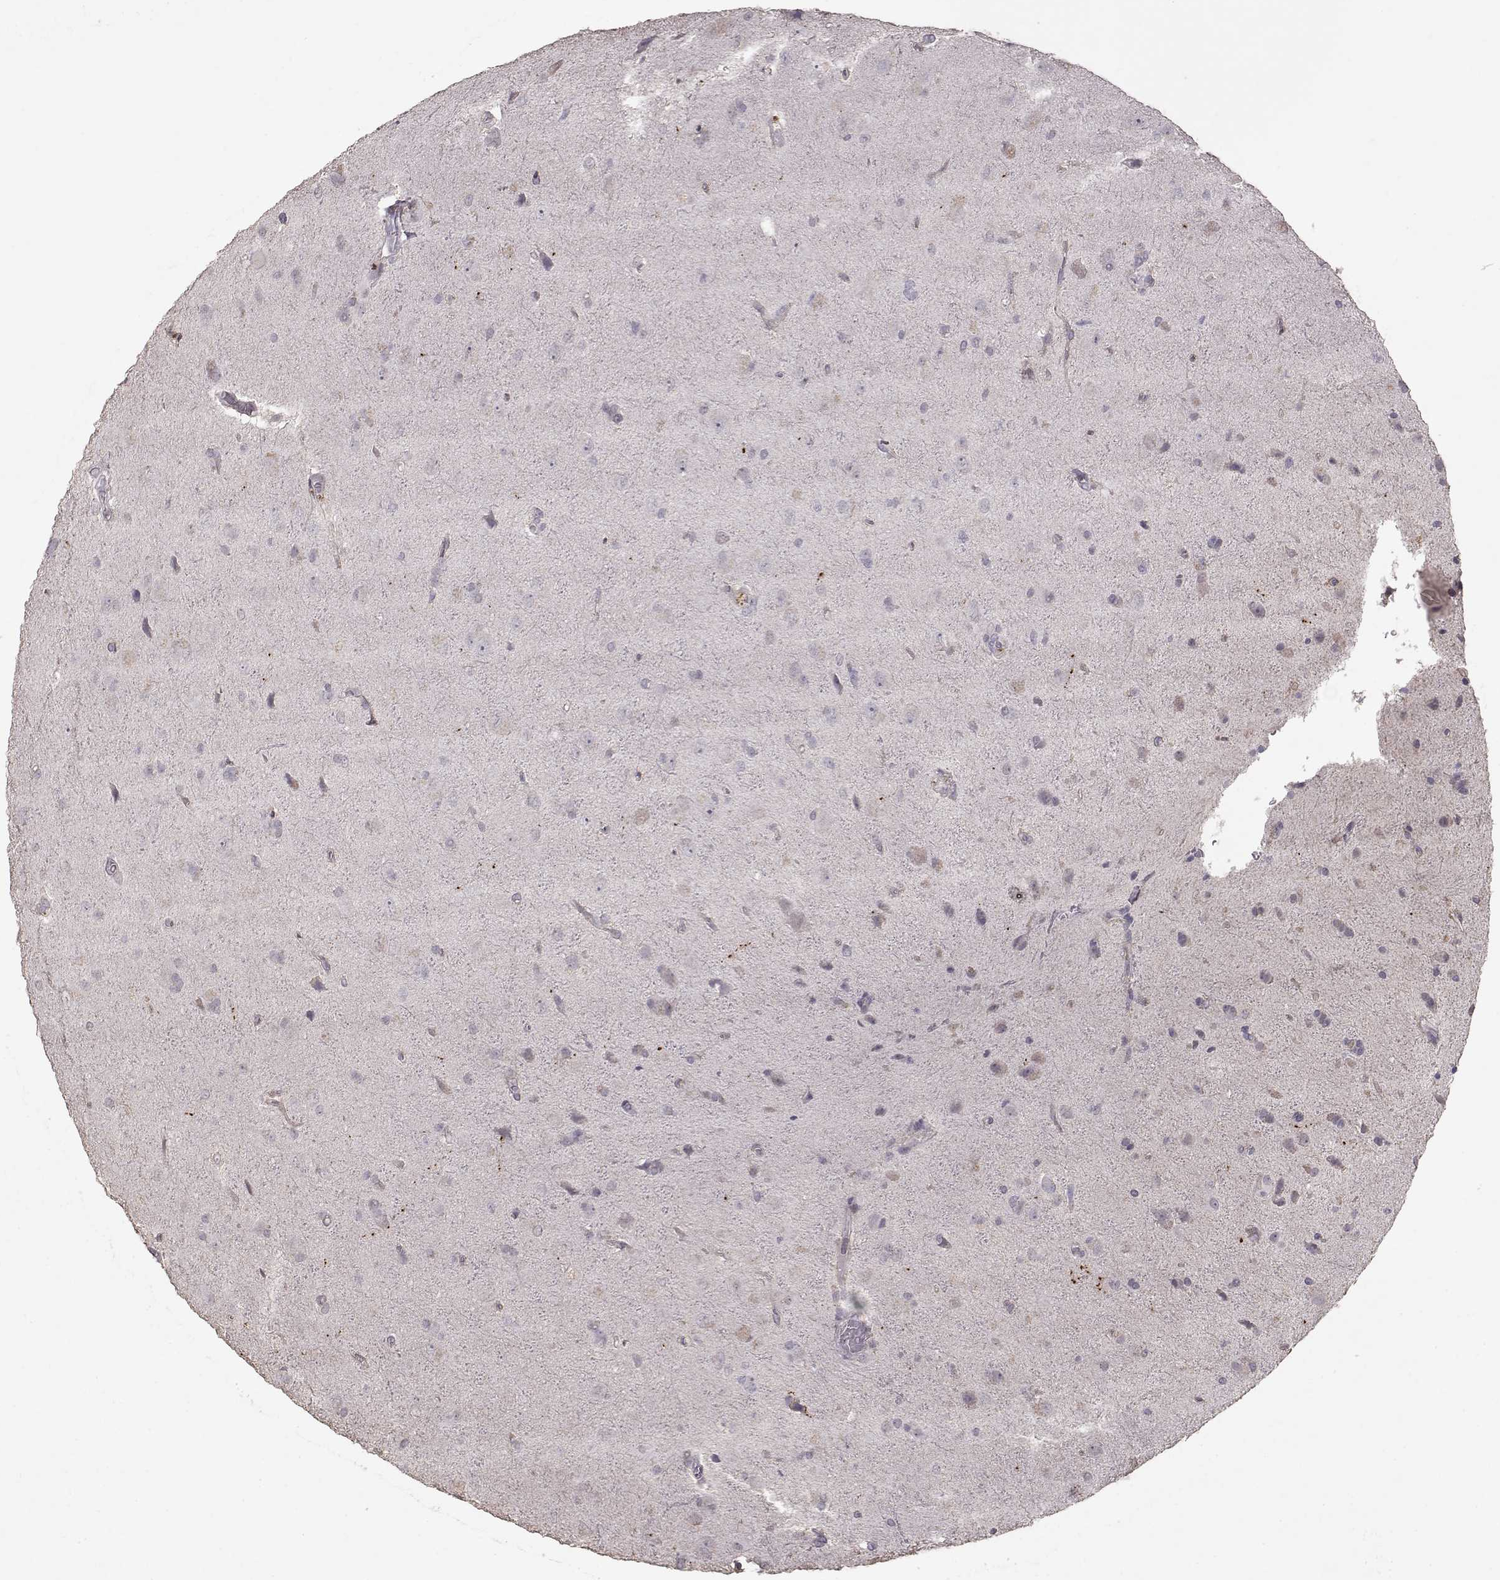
{"staining": {"intensity": "negative", "quantity": "none", "location": "none"}, "tissue": "glioma", "cell_type": "Tumor cells", "image_type": "cancer", "snomed": [{"axis": "morphology", "description": "Glioma, malignant, Low grade"}, {"axis": "topography", "description": "Brain"}], "caption": "This is a image of IHC staining of glioma, which shows no positivity in tumor cells.", "gene": "PMCH", "patient": {"sex": "male", "age": 58}}